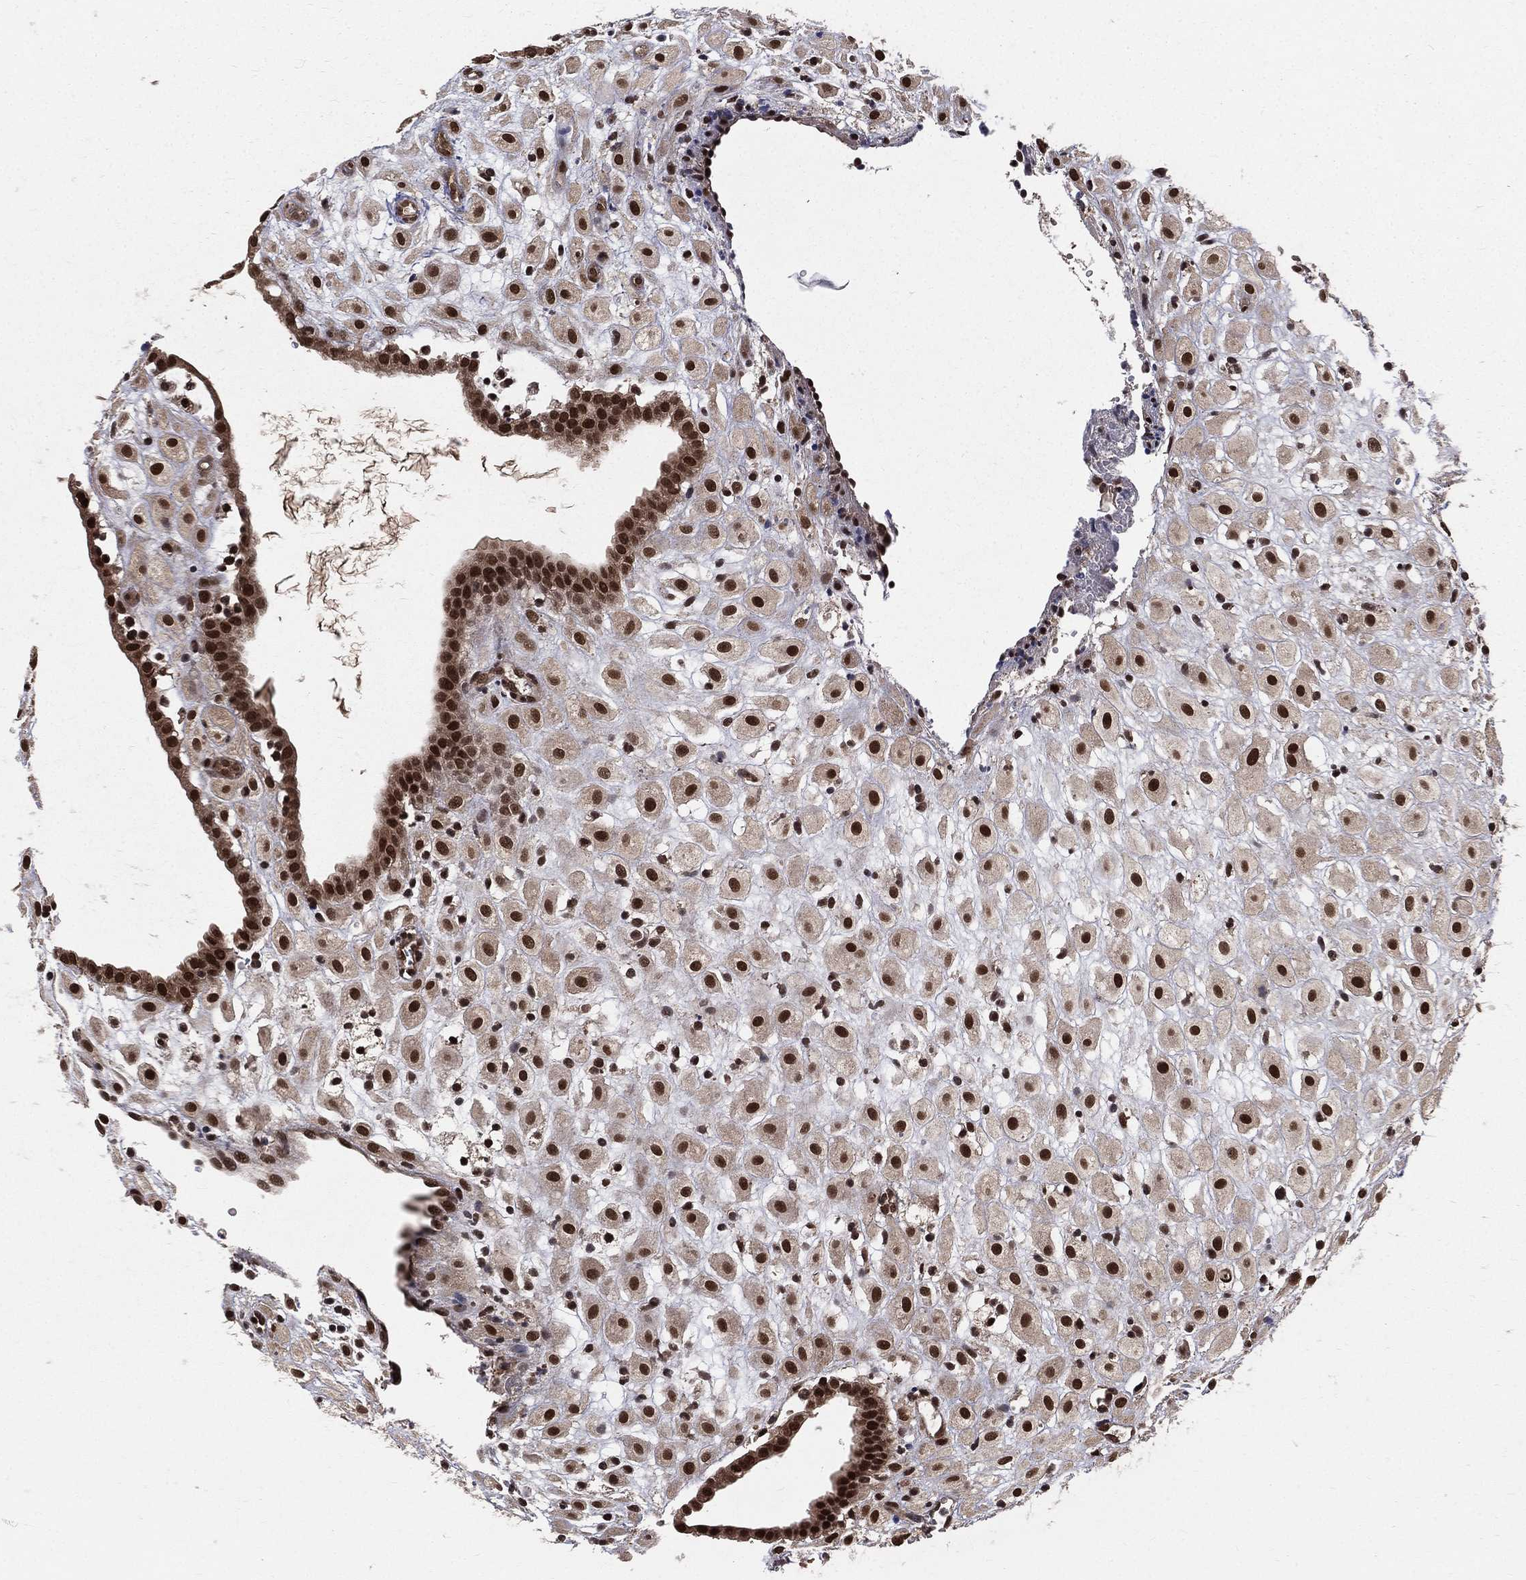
{"staining": {"intensity": "strong", "quantity": ">75%", "location": "nuclear"}, "tissue": "placenta", "cell_type": "Decidual cells", "image_type": "normal", "snomed": [{"axis": "morphology", "description": "Normal tissue, NOS"}, {"axis": "topography", "description": "Placenta"}], "caption": "A high-resolution micrograph shows immunohistochemistry staining of normal placenta, which displays strong nuclear positivity in about >75% of decidual cells.", "gene": "COPS4", "patient": {"sex": "female", "age": 24}}